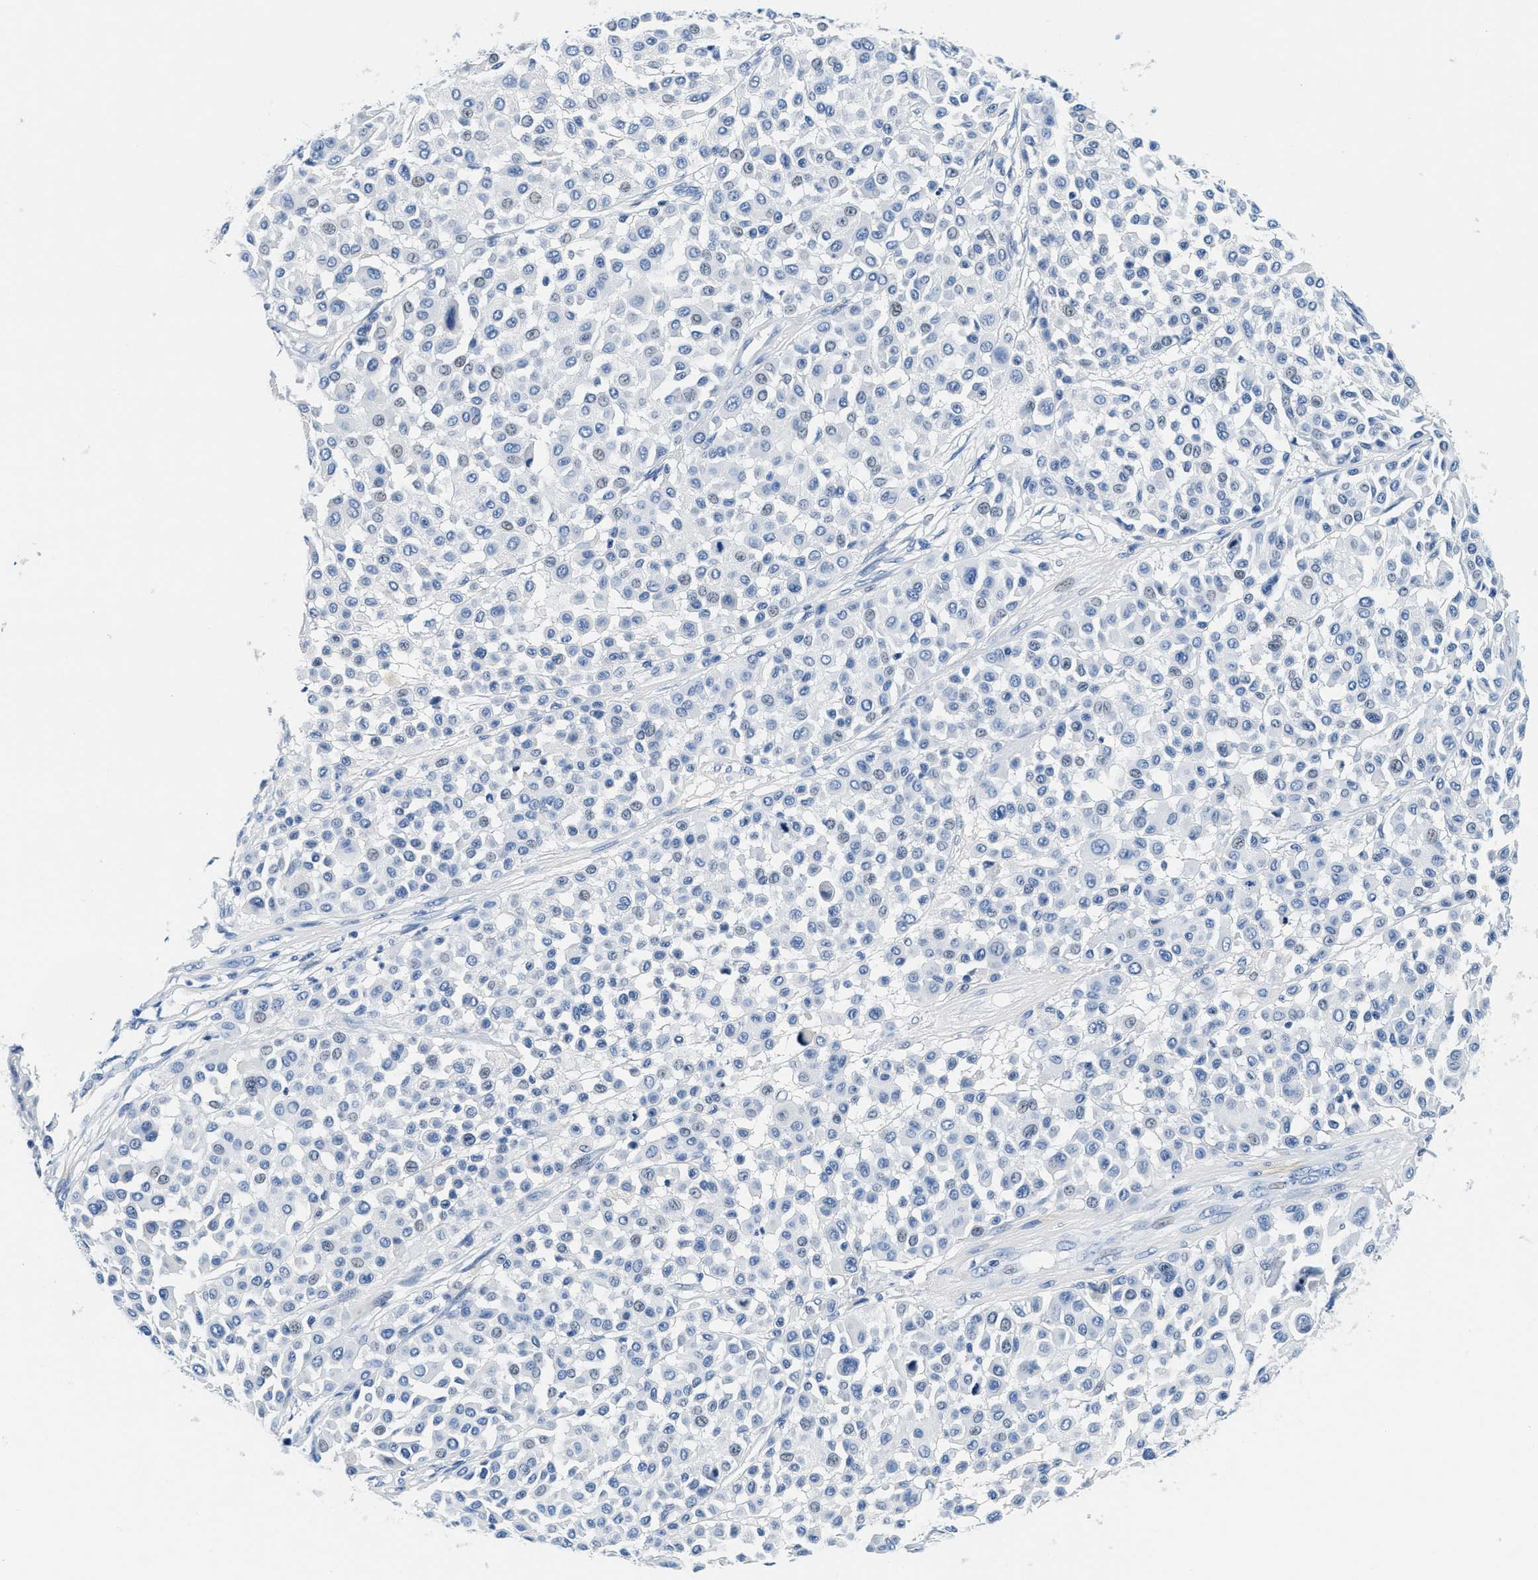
{"staining": {"intensity": "negative", "quantity": "none", "location": "none"}, "tissue": "melanoma", "cell_type": "Tumor cells", "image_type": "cancer", "snomed": [{"axis": "morphology", "description": "Malignant melanoma, Metastatic site"}, {"axis": "topography", "description": "Soft tissue"}], "caption": "DAB immunohistochemical staining of malignant melanoma (metastatic site) displays no significant expression in tumor cells.", "gene": "GSTM3", "patient": {"sex": "male", "age": 41}}